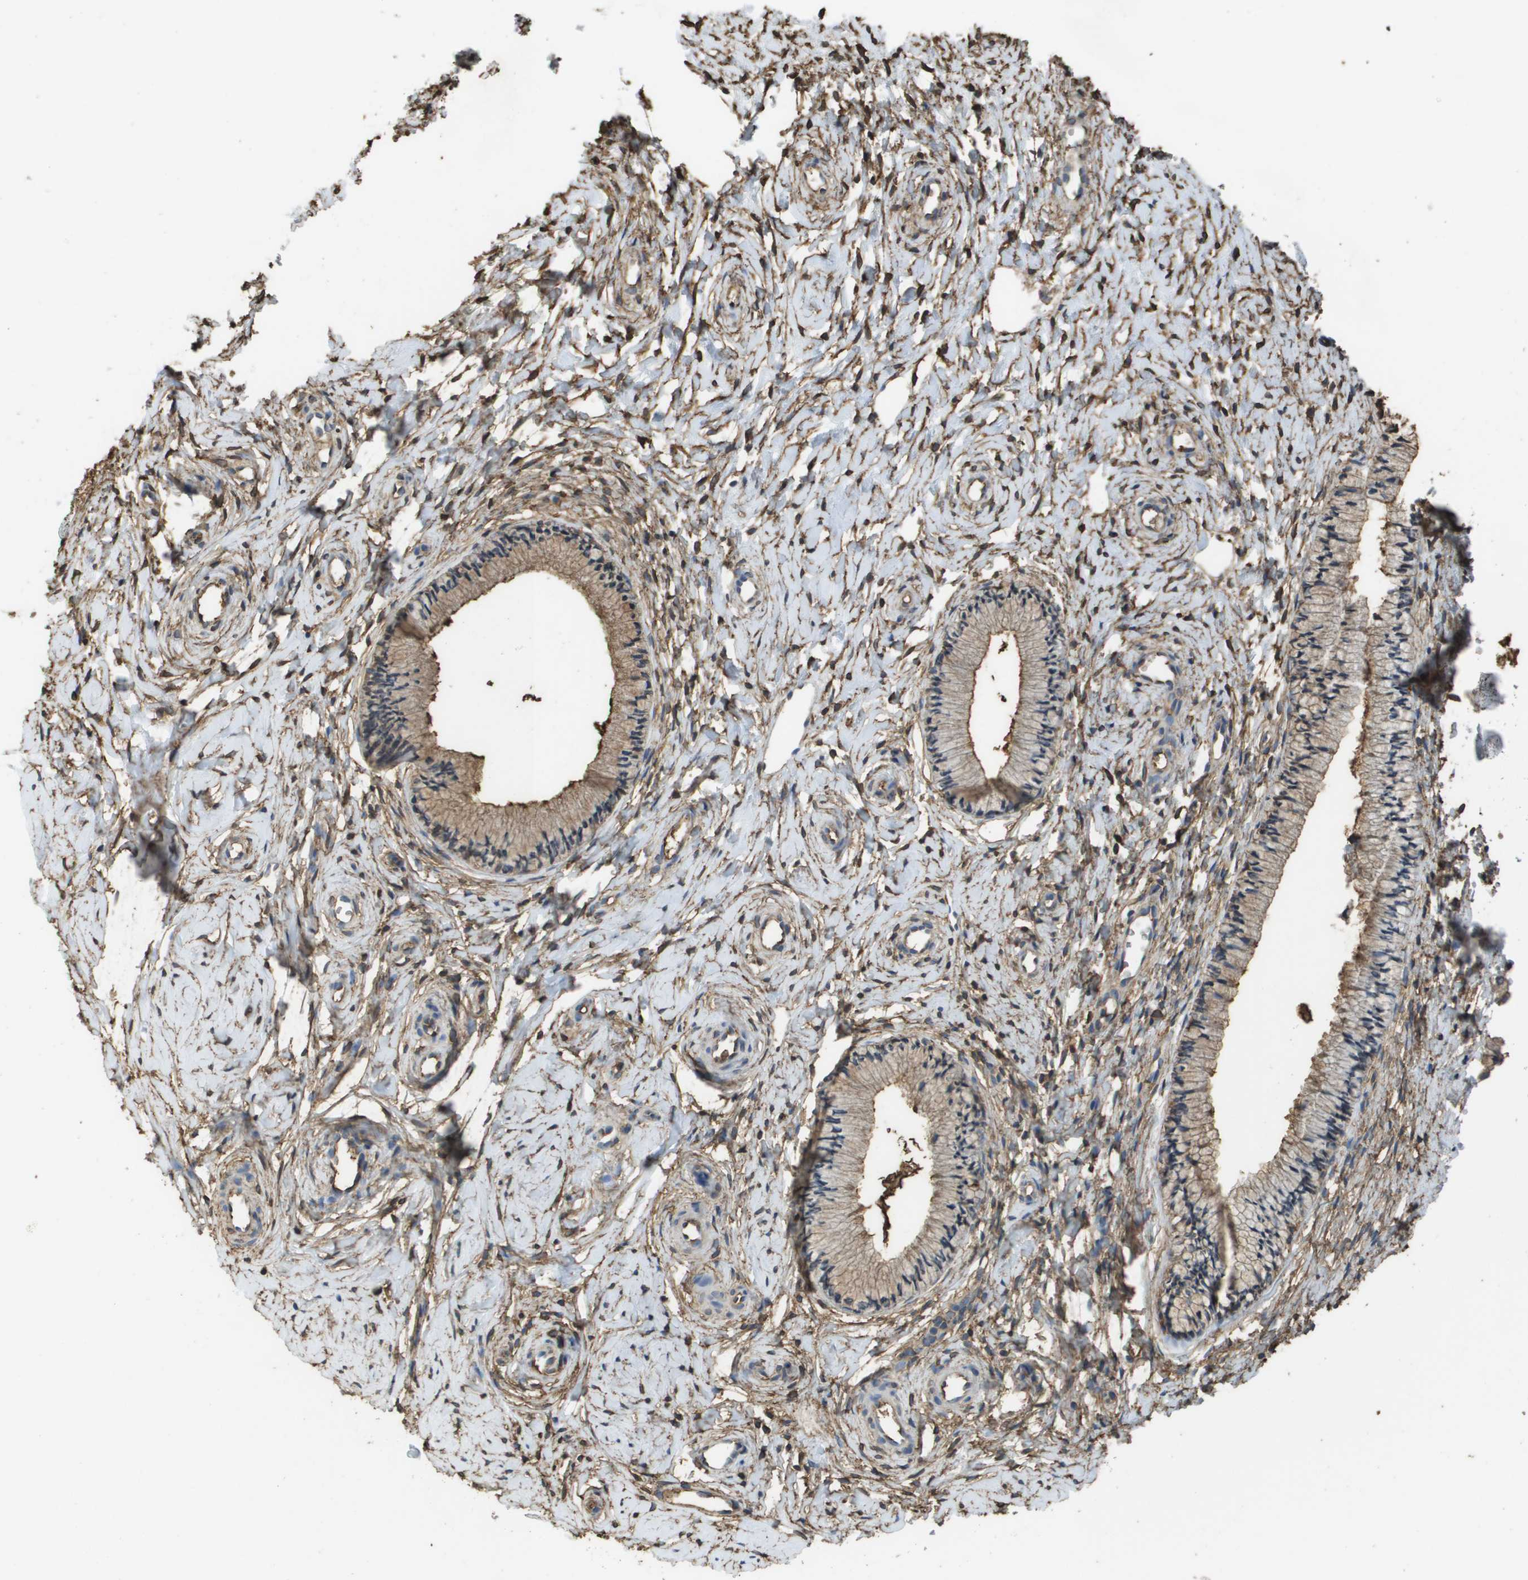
{"staining": {"intensity": "weak", "quantity": ">75%", "location": "cytoplasmic/membranous"}, "tissue": "cervix", "cell_type": "Glandular cells", "image_type": "normal", "snomed": [{"axis": "morphology", "description": "Normal tissue, NOS"}, {"axis": "topography", "description": "Cervix"}], "caption": "Immunohistochemical staining of unremarkable human cervix displays weak cytoplasmic/membranous protein expression in approximately >75% of glandular cells. The staining was performed using DAB to visualize the protein expression in brown, while the nuclei were stained in blue with hematoxylin (Magnification: 20x).", "gene": "PASK", "patient": {"sex": "female", "age": 39}}